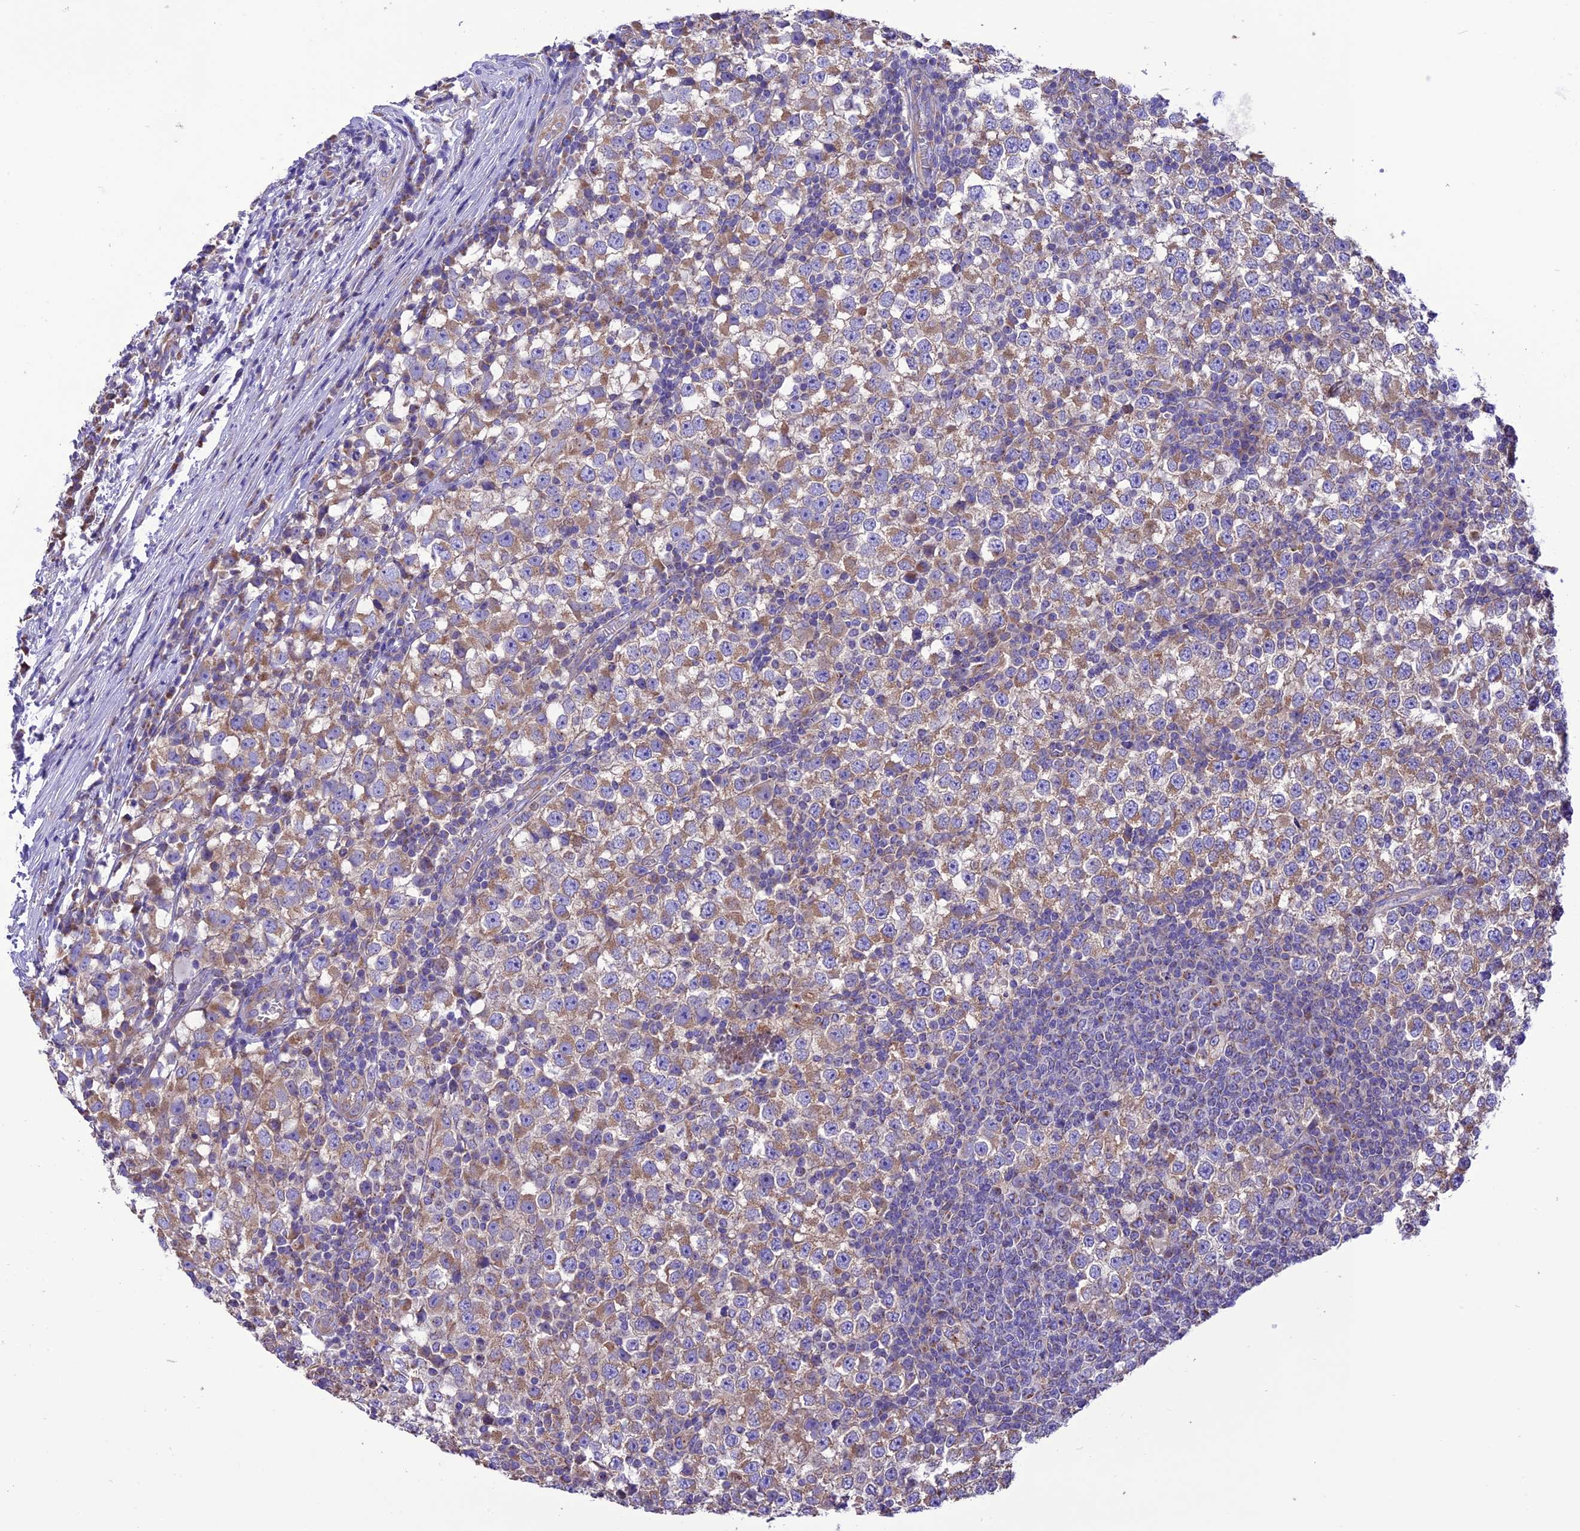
{"staining": {"intensity": "moderate", "quantity": ">75%", "location": "cytoplasmic/membranous"}, "tissue": "testis cancer", "cell_type": "Tumor cells", "image_type": "cancer", "snomed": [{"axis": "morphology", "description": "Seminoma, NOS"}, {"axis": "topography", "description": "Testis"}], "caption": "Immunohistochemistry (IHC) image of neoplastic tissue: human testis cancer stained using immunohistochemistry (IHC) reveals medium levels of moderate protein expression localized specifically in the cytoplasmic/membranous of tumor cells, appearing as a cytoplasmic/membranous brown color.", "gene": "MAP3K12", "patient": {"sex": "male", "age": 65}}